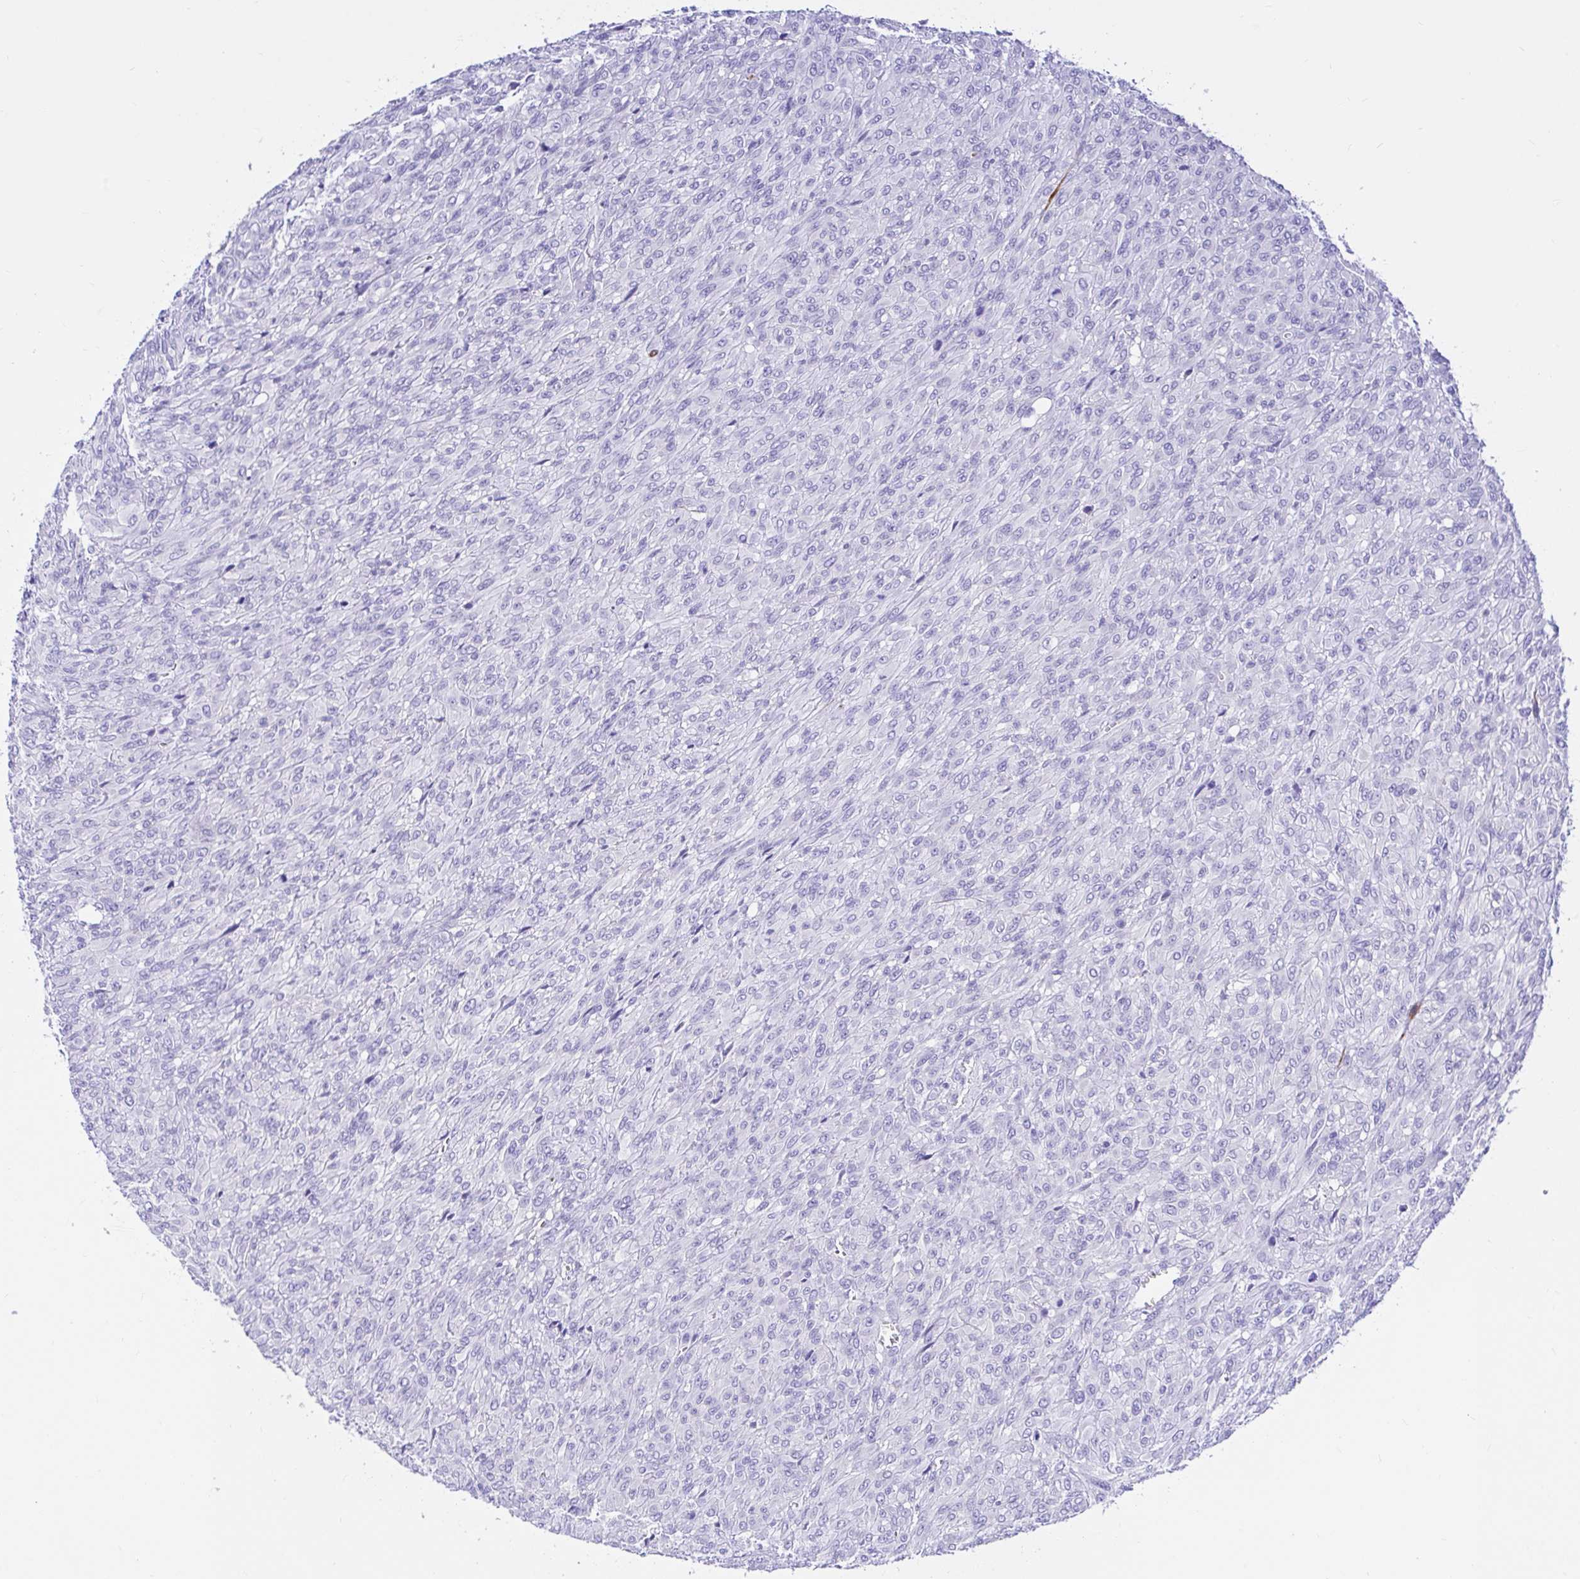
{"staining": {"intensity": "negative", "quantity": "none", "location": "none"}, "tissue": "renal cancer", "cell_type": "Tumor cells", "image_type": "cancer", "snomed": [{"axis": "morphology", "description": "Adenocarcinoma, NOS"}, {"axis": "topography", "description": "Kidney"}], "caption": "Immunohistochemistry of human adenocarcinoma (renal) shows no positivity in tumor cells.", "gene": "BACE2", "patient": {"sex": "male", "age": 58}}